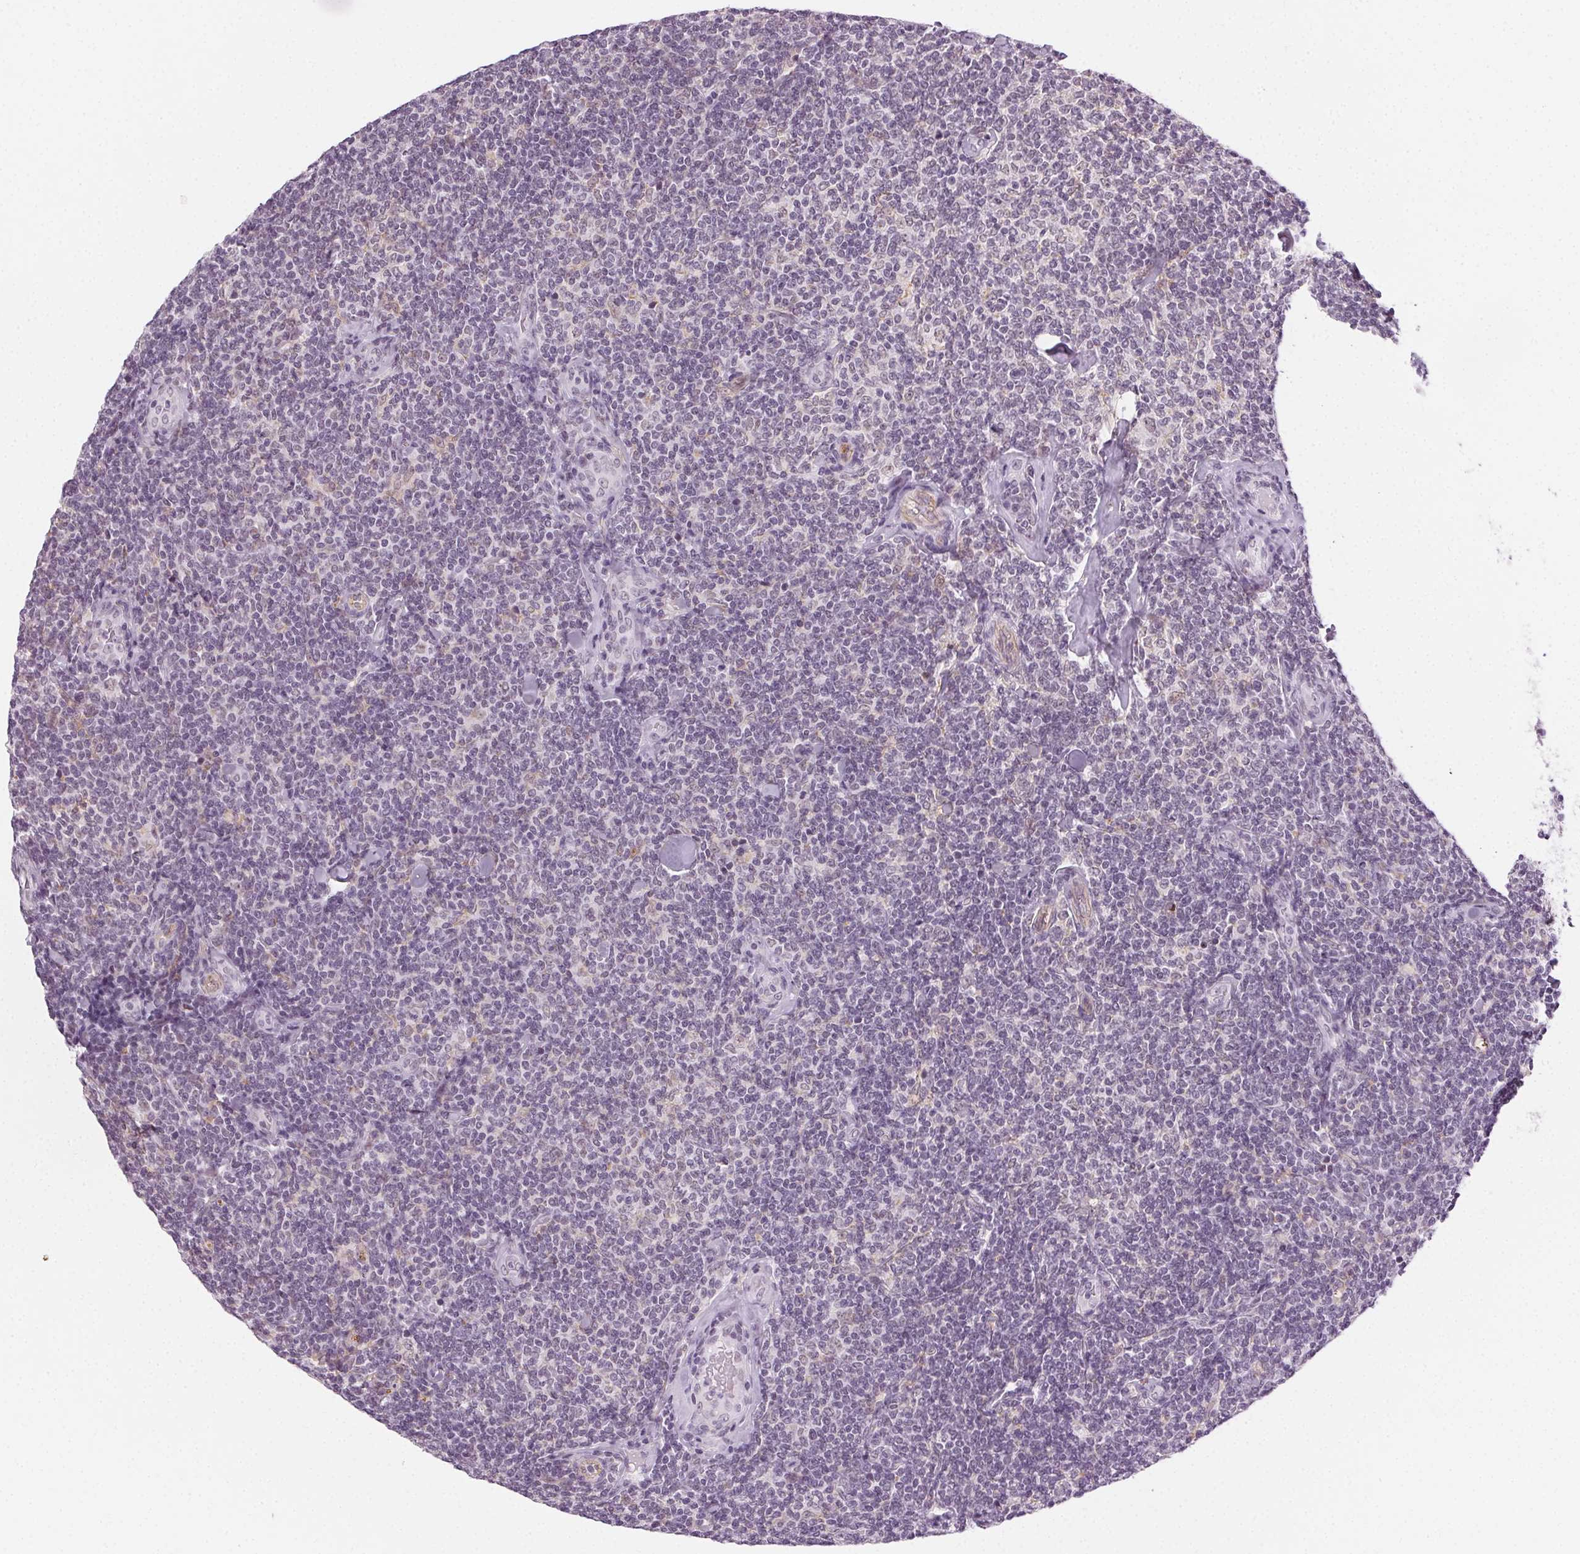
{"staining": {"intensity": "negative", "quantity": "none", "location": "none"}, "tissue": "lymphoma", "cell_type": "Tumor cells", "image_type": "cancer", "snomed": [{"axis": "morphology", "description": "Malignant lymphoma, non-Hodgkin's type, Low grade"}, {"axis": "topography", "description": "Lymph node"}], "caption": "Immunohistochemical staining of lymphoma reveals no significant positivity in tumor cells.", "gene": "AIF1L", "patient": {"sex": "female", "age": 56}}